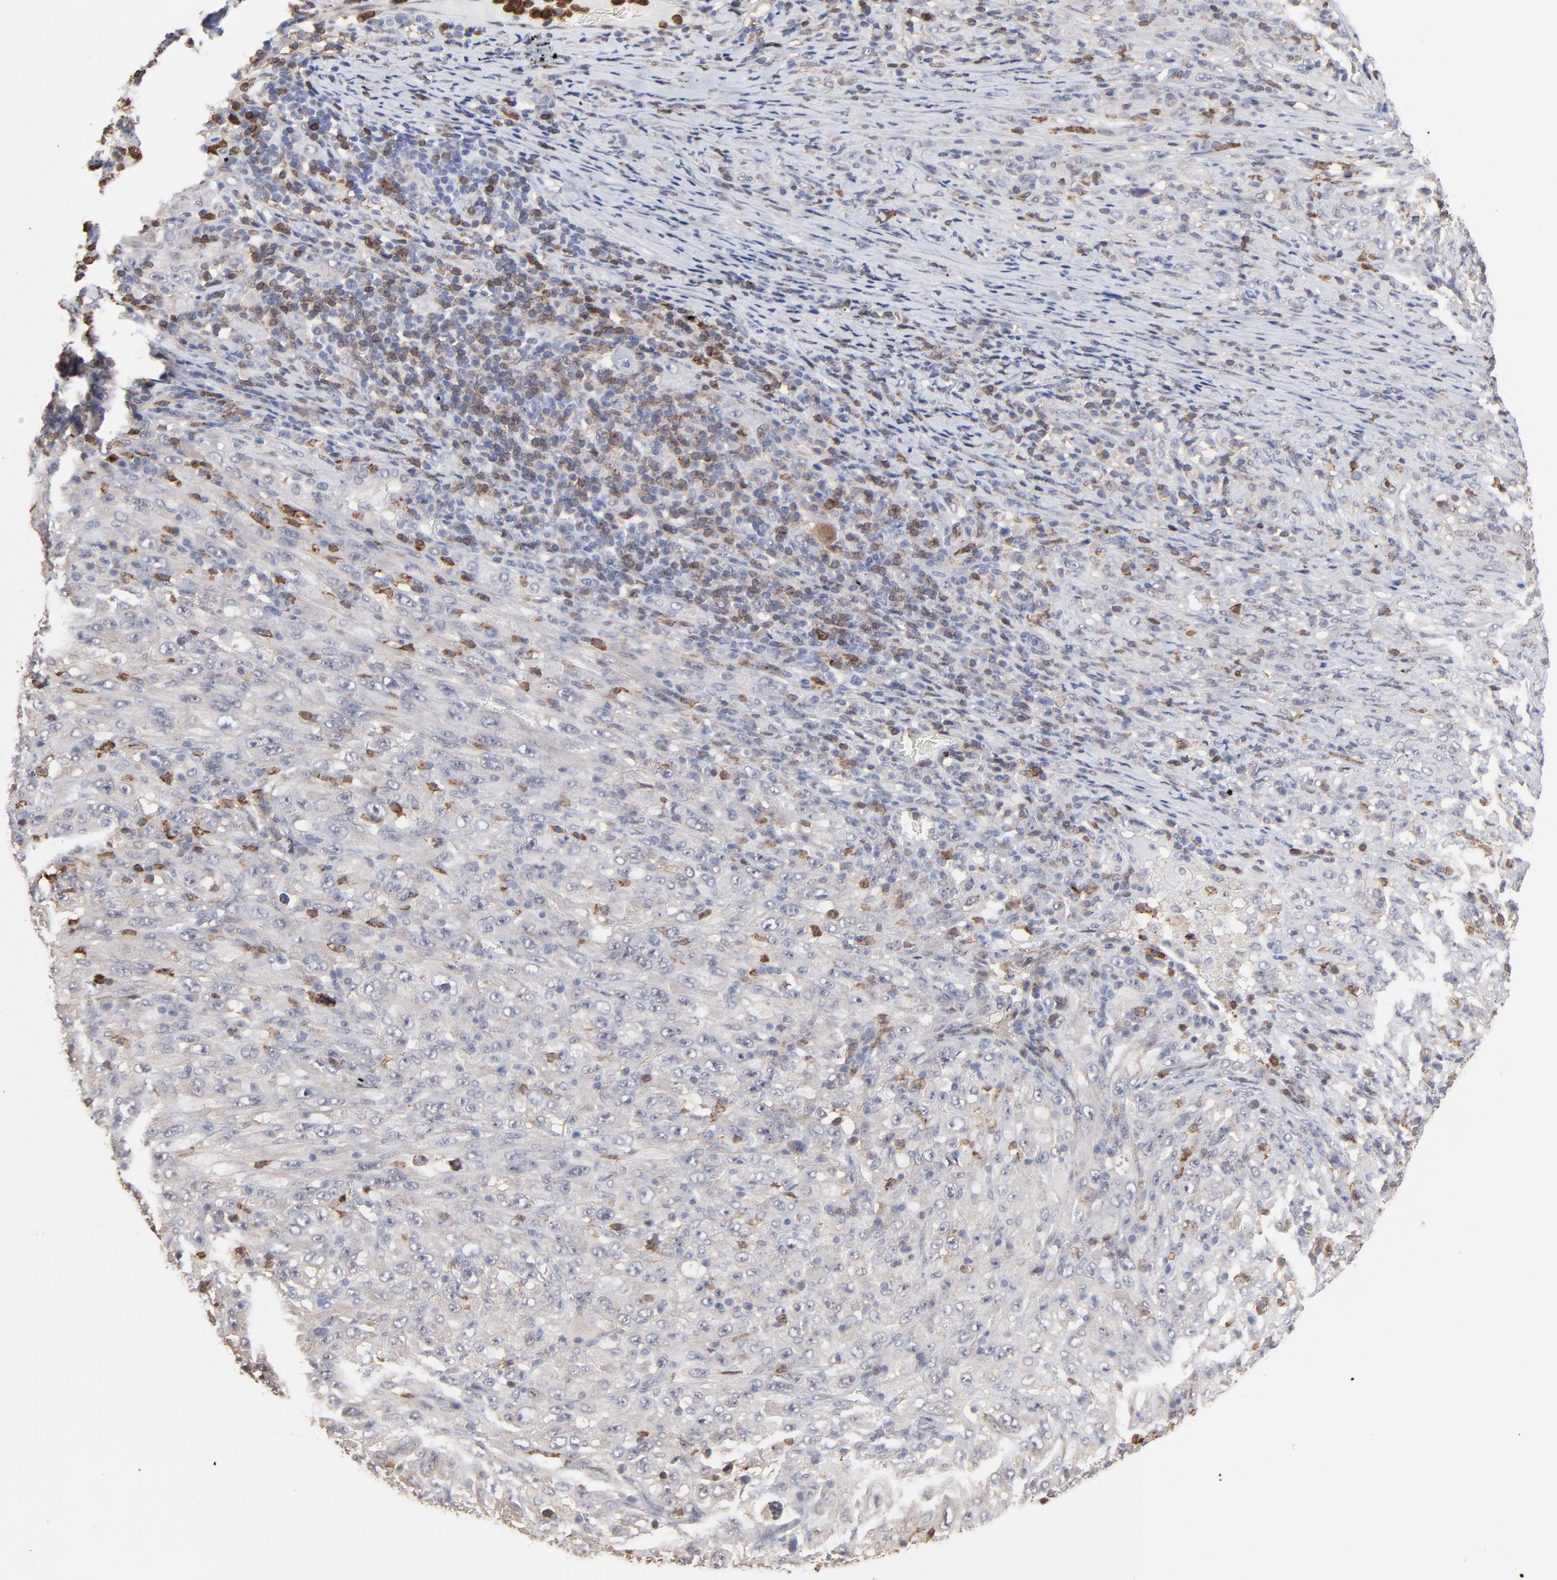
{"staining": {"intensity": "weak", "quantity": ">75%", "location": "cytoplasmic/membranous"}, "tissue": "melanoma", "cell_type": "Tumor cells", "image_type": "cancer", "snomed": [{"axis": "morphology", "description": "Malignant melanoma, Metastatic site"}, {"axis": "topography", "description": "Skin"}], "caption": "About >75% of tumor cells in melanoma exhibit weak cytoplasmic/membranous protein staining as visualized by brown immunohistochemical staining.", "gene": "SLC6A14", "patient": {"sex": "female", "age": 56}}